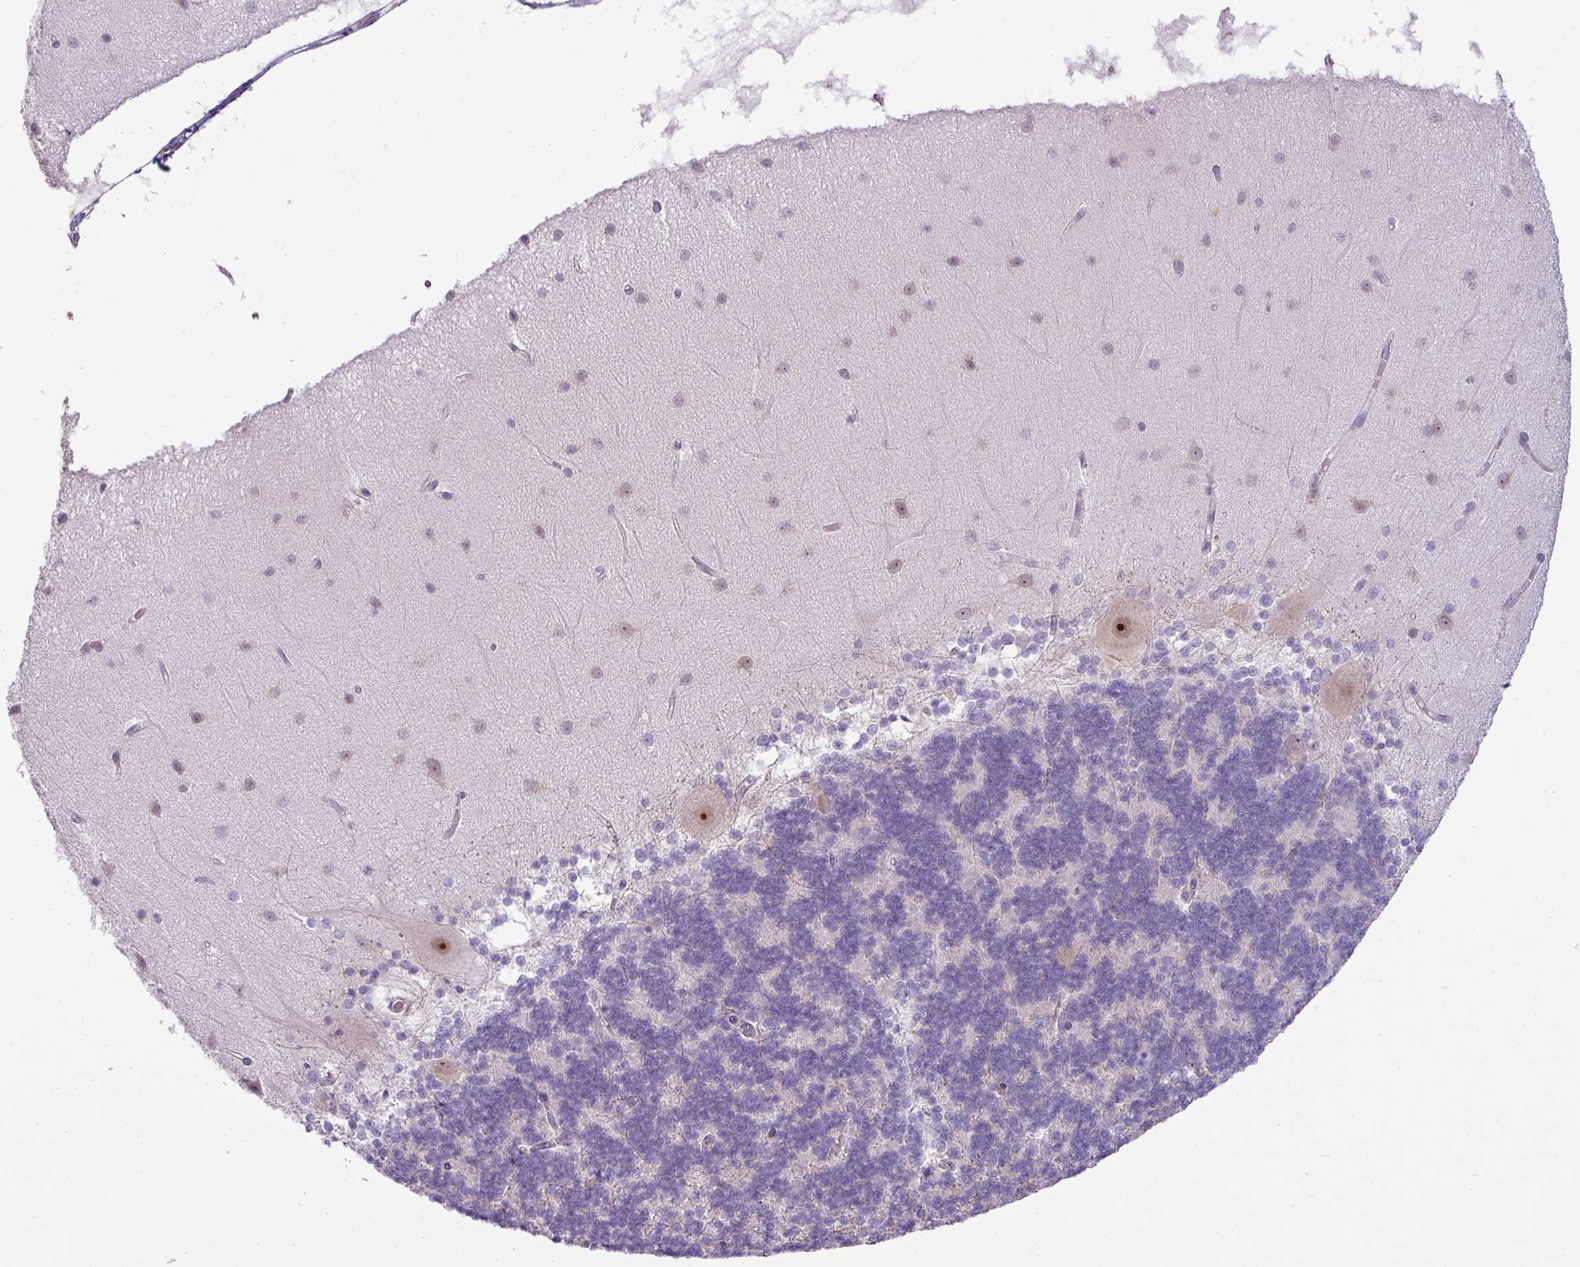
{"staining": {"intensity": "negative", "quantity": "none", "location": "none"}, "tissue": "cerebellum", "cell_type": "Cells in granular layer", "image_type": "normal", "snomed": [{"axis": "morphology", "description": "Normal tissue, NOS"}, {"axis": "topography", "description": "Cerebellum"}], "caption": "Histopathology image shows no significant protein staining in cells in granular layer of normal cerebellum. (Stains: DAB (3,3'-diaminobenzidine) immunohistochemistry with hematoxylin counter stain, Microscopy: brightfield microscopy at high magnification).", "gene": "MAK16", "patient": {"sex": "female", "age": 54}}